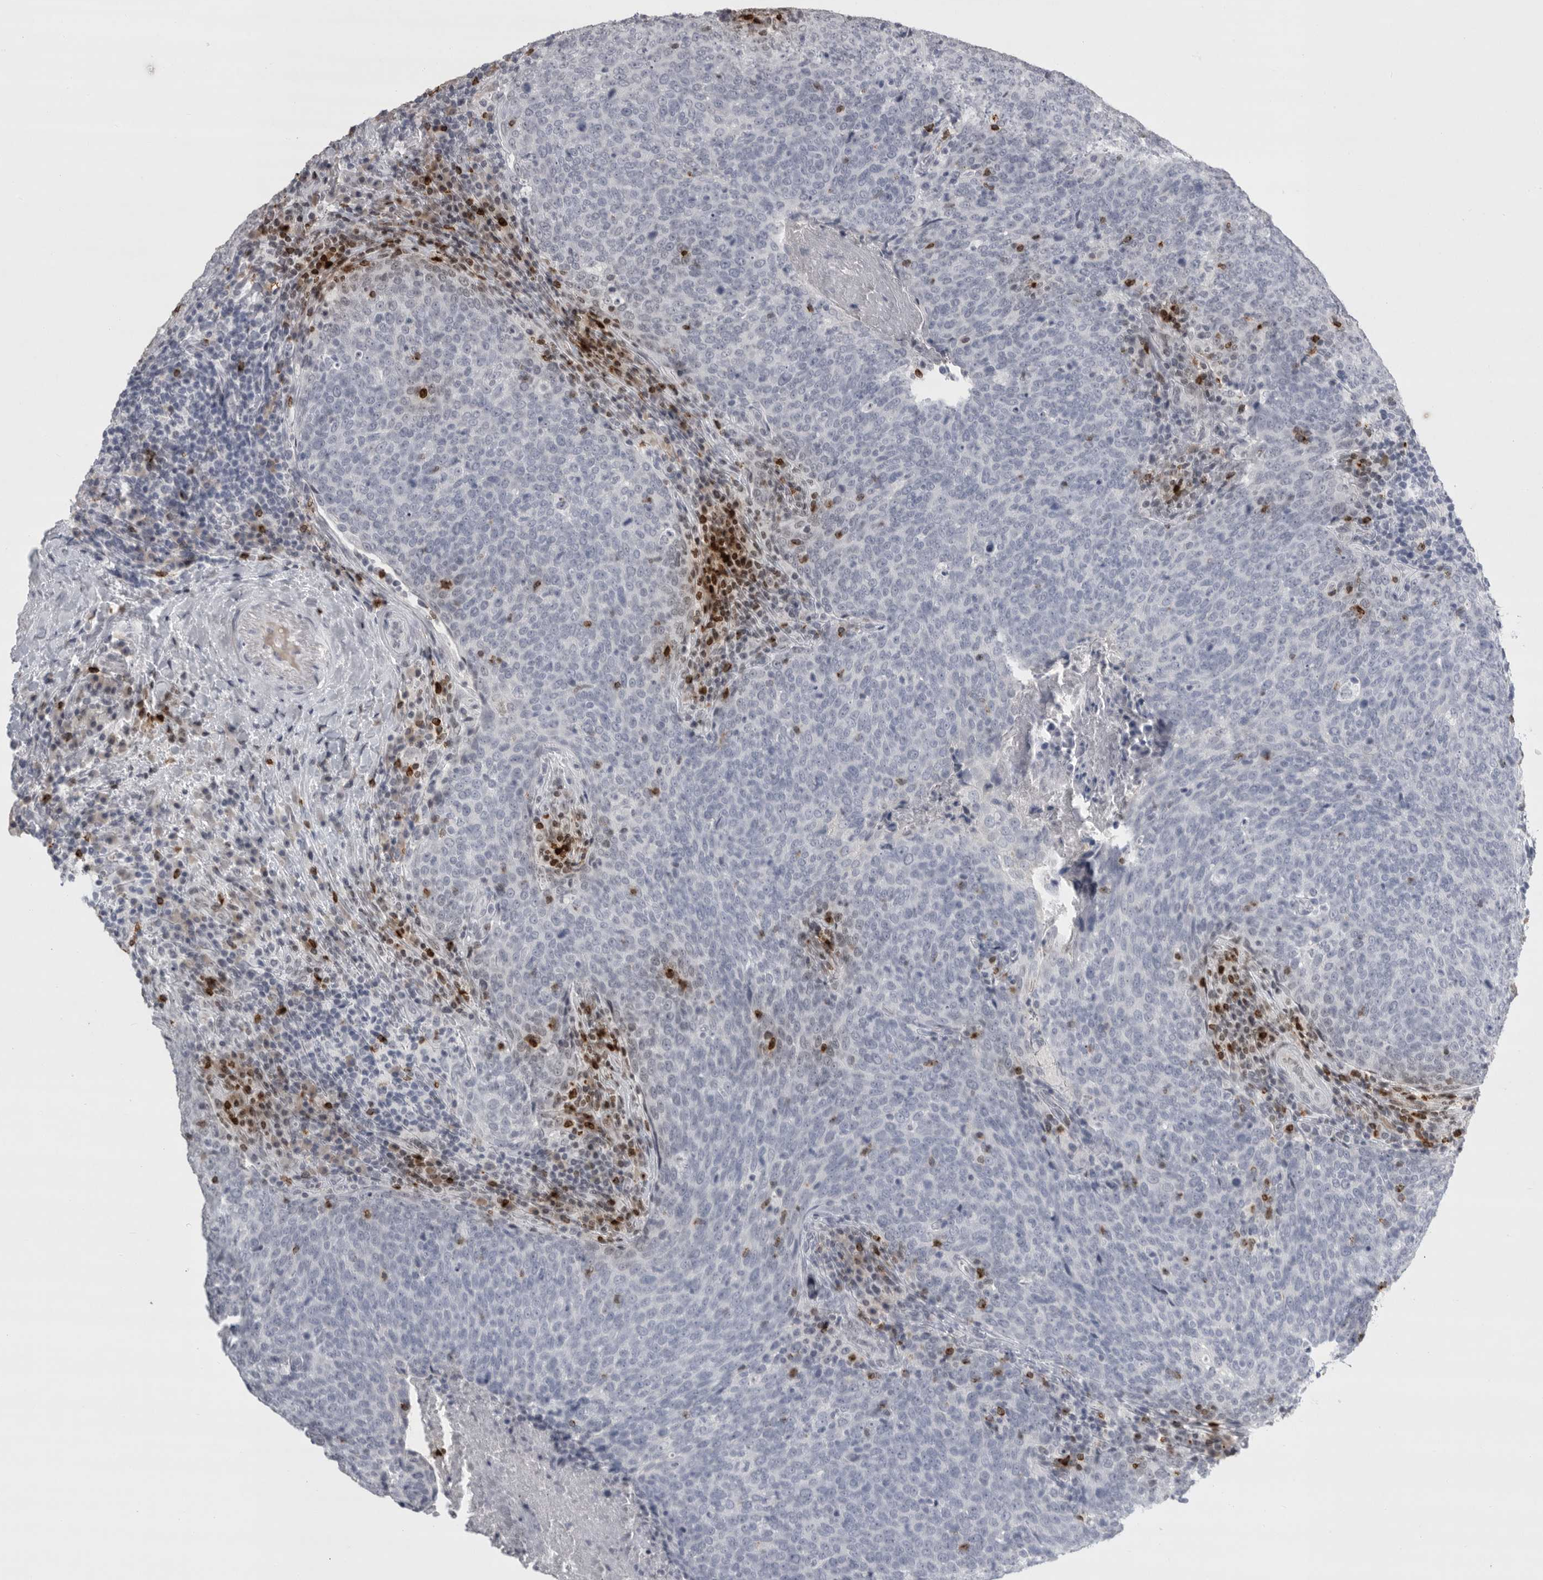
{"staining": {"intensity": "negative", "quantity": "none", "location": "none"}, "tissue": "head and neck cancer", "cell_type": "Tumor cells", "image_type": "cancer", "snomed": [{"axis": "morphology", "description": "Squamous cell carcinoma, NOS"}, {"axis": "morphology", "description": "Squamous cell carcinoma, metastatic, NOS"}, {"axis": "topography", "description": "Lymph node"}, {"axis": "topography", "description": "Head-Neck"}], "caption": "IHC image of neoplastic tissue: human head and neck cancer (metastatic squamous cell carcinoma) stained with DAB (3,3'-diaminobenzidine) shows no significant protein staining in tumor cells. (DAB immunohistochemistry with hematoxylin counter stain).", "gene": "GNLY", "patient": {"sex": "male", "age": 62}}